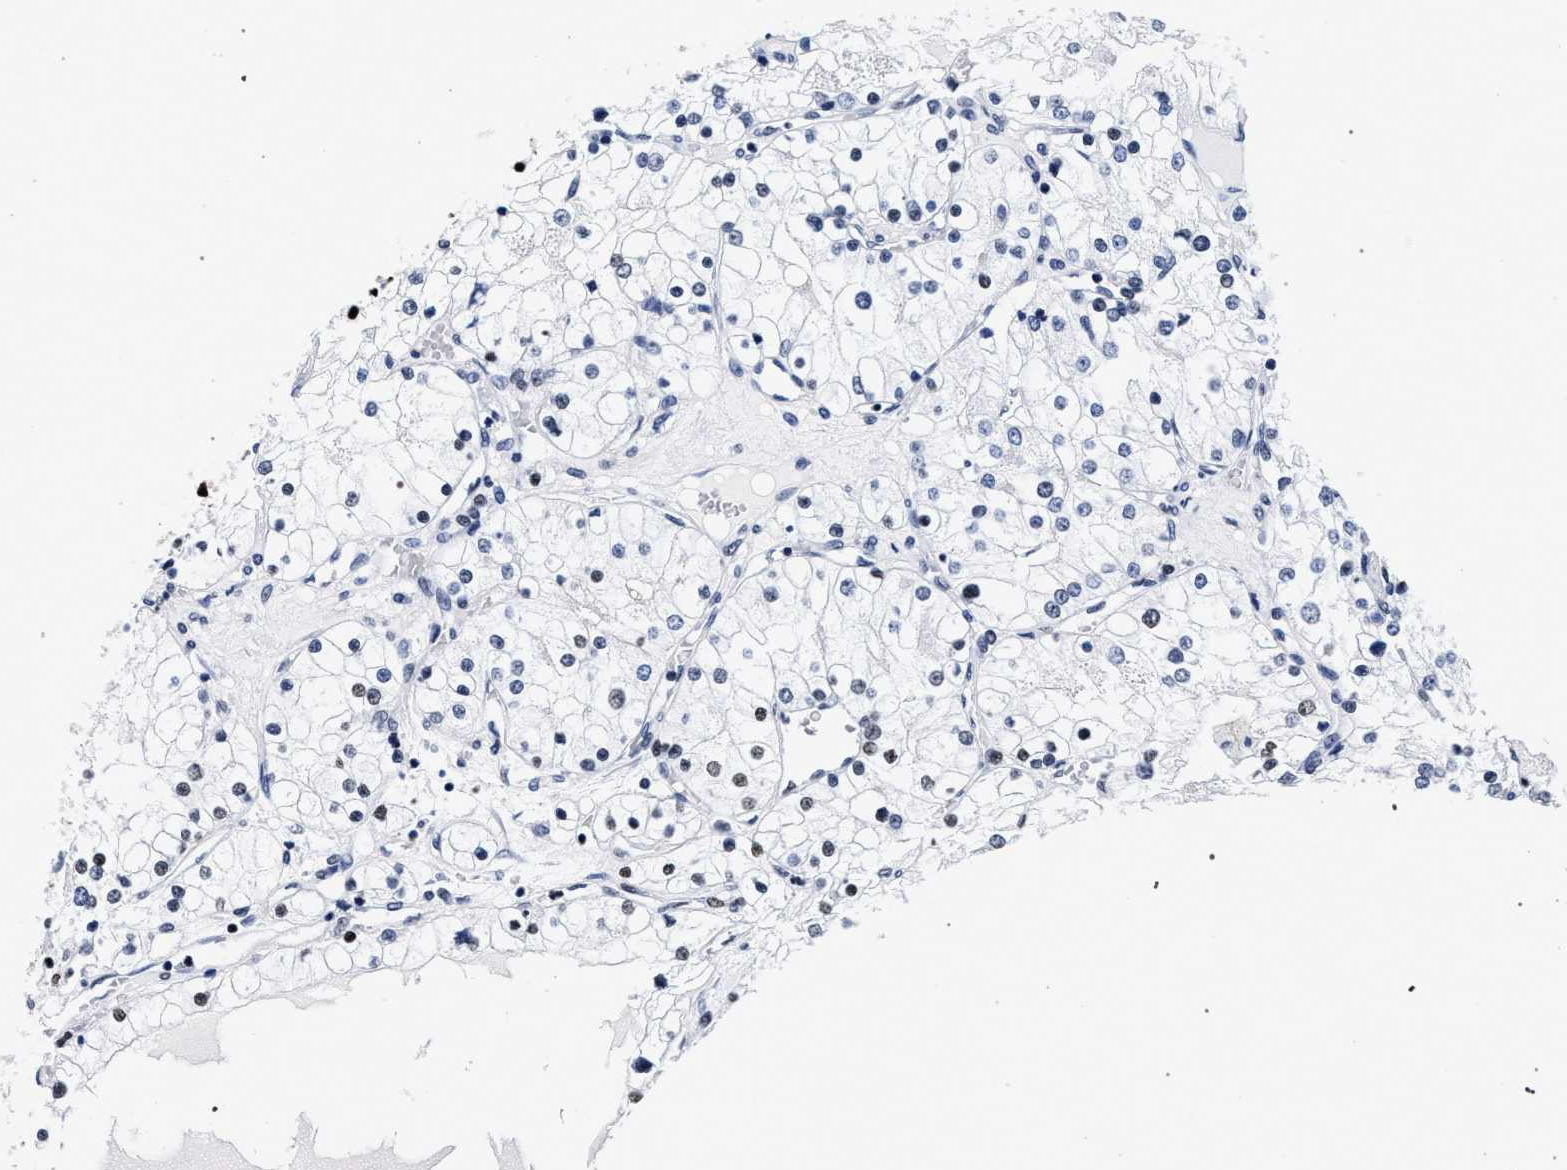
{"staining": {"intensity": "moderate", "quantity": "<25%", "location": "nuclear"}, "tissue": "renal cancer", "cell_type": "Tumor cells", "image_type": "cancer", "snomed": [{"axis": "morphology", "description": "Adenocarcinoma, NOS"}, {"axis": "topography", "description": "Kidney"}], "caption": "A histopathology image of renal adenocarcinoma stained for a protein displays moderate nuclear brown staining in tumor cells. (DAB IHC with brightfield microscopy, high magnification).", "gene": "HNRNPA1", "patient": {"sex": "male", "age": 68}}